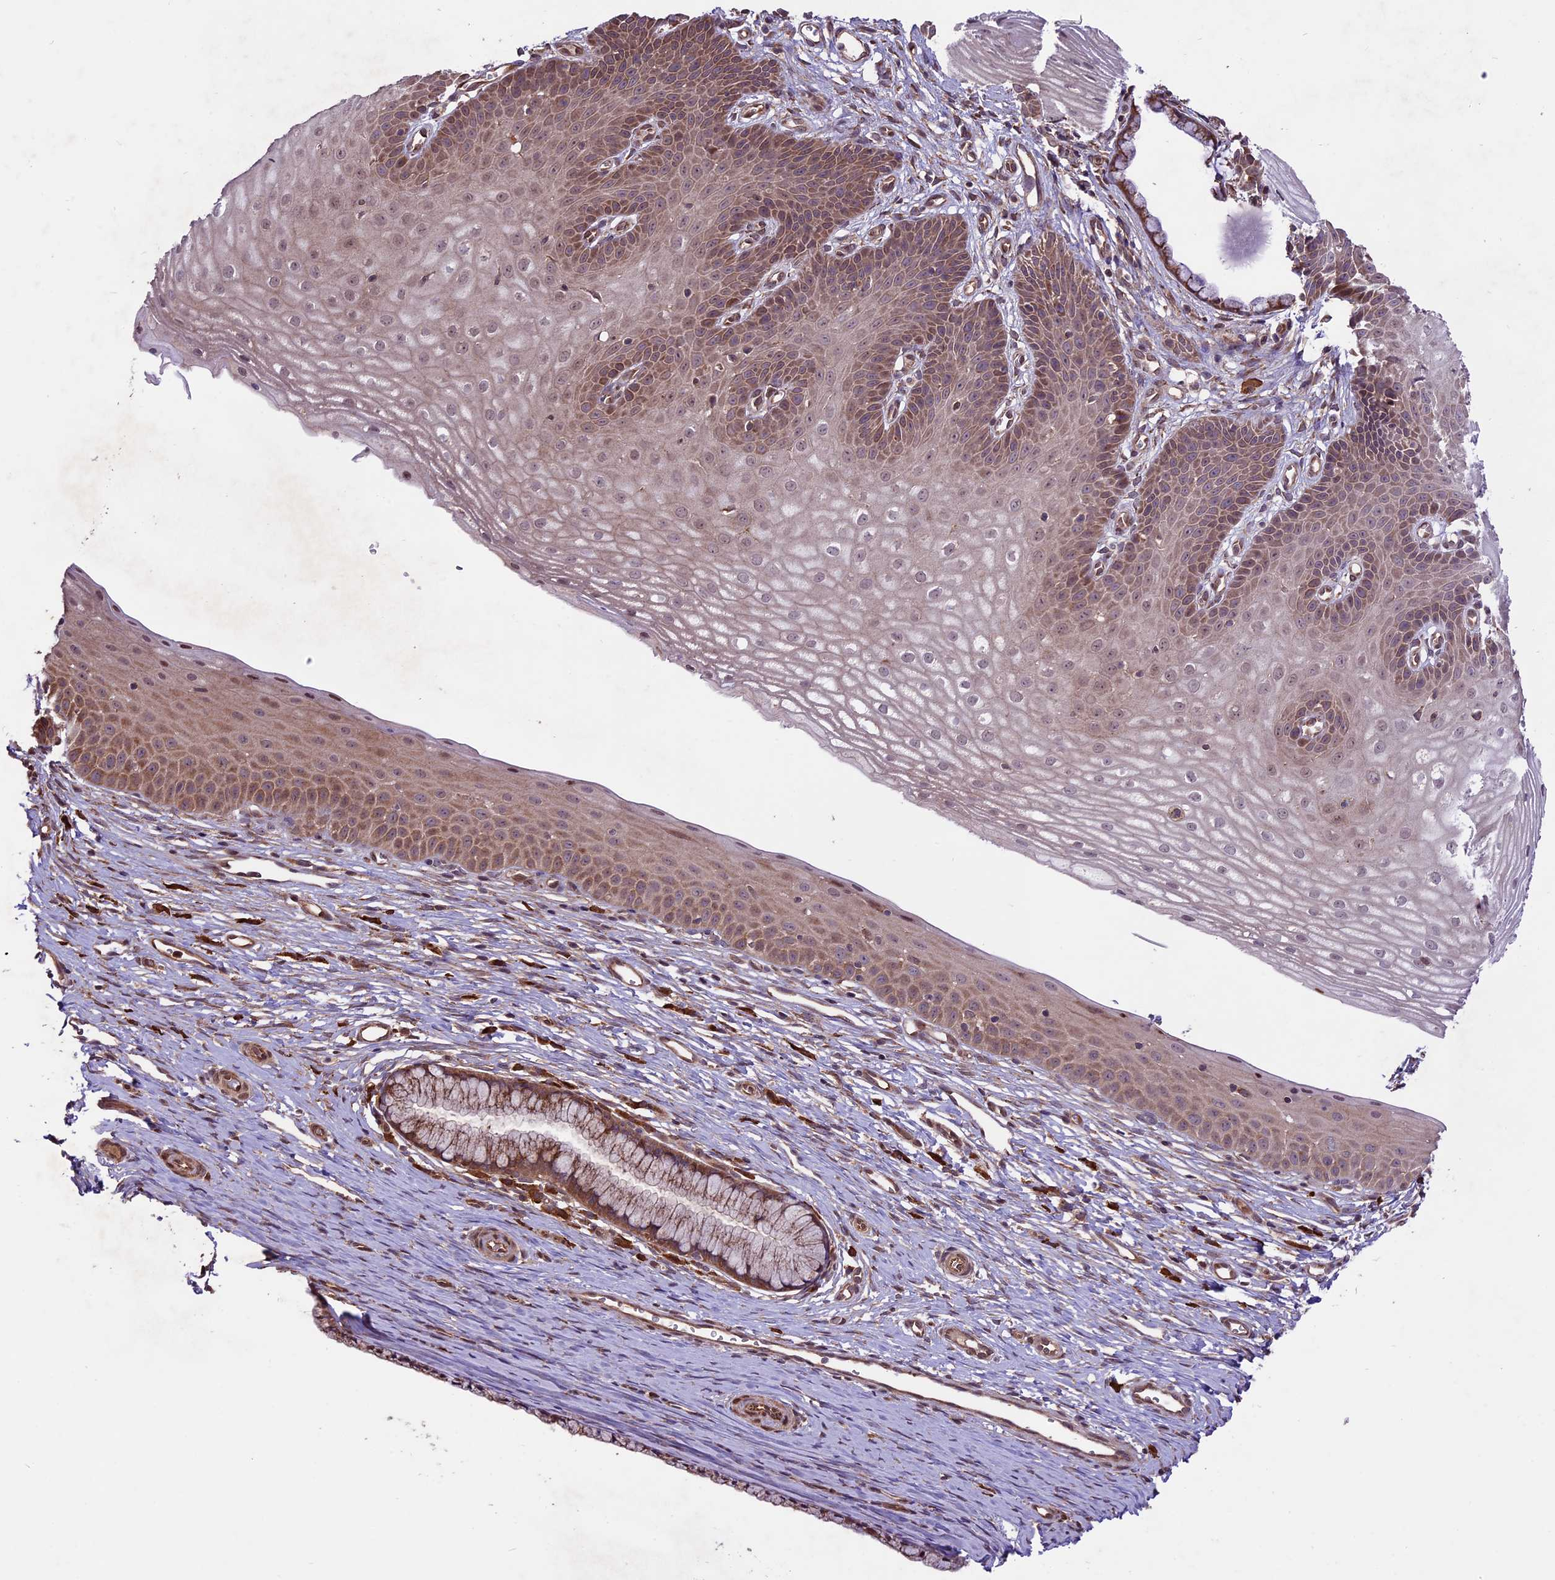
{"staining": {"intensity": "moderate", "quantity": ">75%", "location": "cytoplasmic/membranous"}, "tissue": "cervix", "cell_type": "Glandular cells", "image_type": "normal", "snomed": [{"axis": "morphology", "description": "Normal tissue, NOS"}, {"axis": "topography", "description": "Cervix"}], "caption": "Cervix stained for a protein (brown) reveals moderate cytoplasmic/membranous positive positivity in about >75% of glandular cells.", "gene": "HDAC5", "patient": {"sex": "female", "age": 36}}